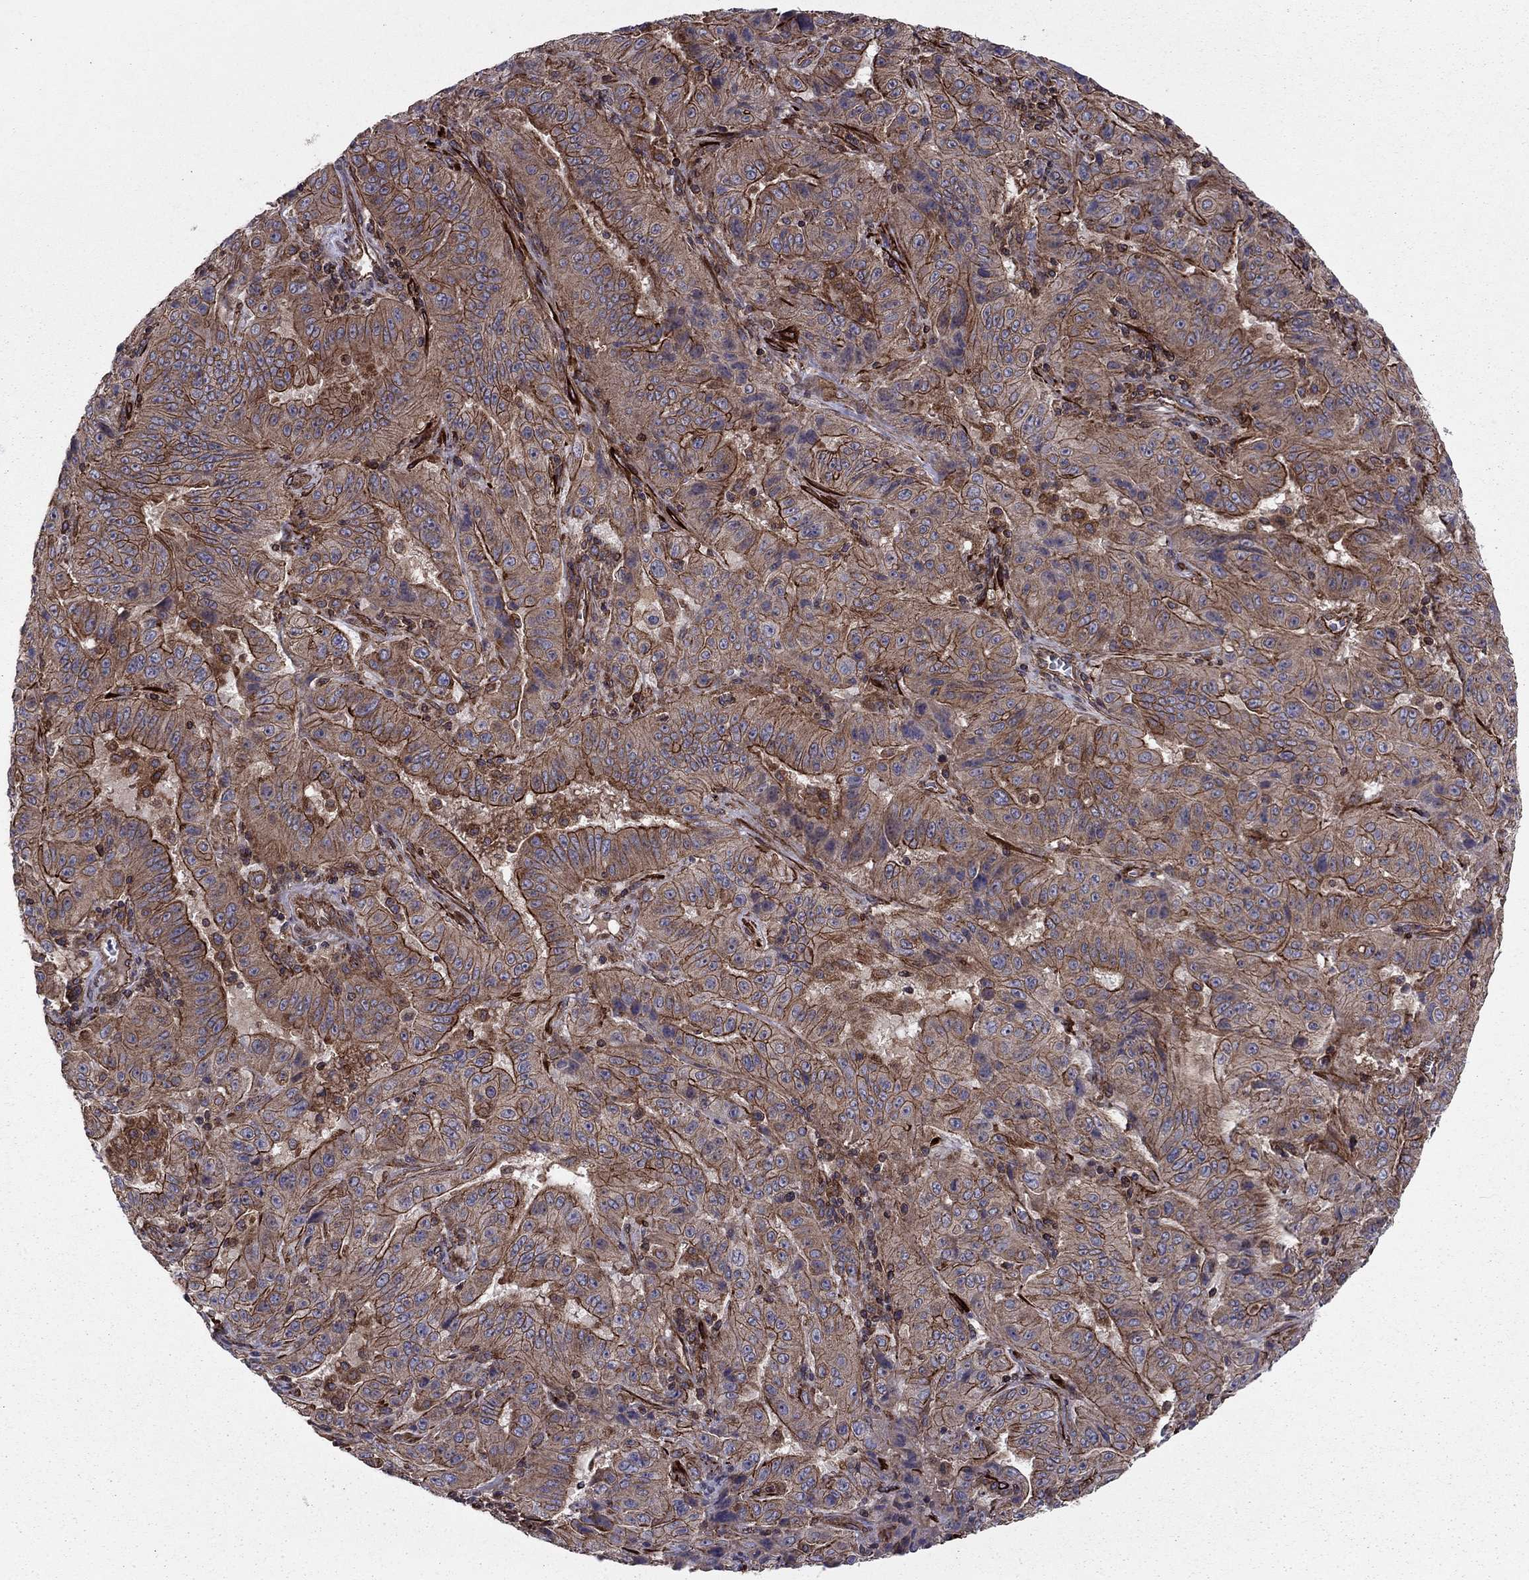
{"staining": {"intensity": "strong", "quantity": "25%-75%", "location": "cytoplasmic/membranous"}, "tissue": "pancreatic cancer", "cell_type": "Tumor cells", "image_type": "cancer", "snomed": [{"axis": "morphology", "description": "Adenocarcinoma, NOS"}, {"axis": "topography", "description": "Pancreas"}], "caption": "Strong cytoplasmic/membranous positivity is seen in about 25%-75% of tumor cells in pancreatic cancer. The staining was performed using DAB (3,3'-diaminobenzidine), with brown indicating positive protein expression. Nuclei are stained blue with hematoxylin.", "gene": "SHMT1", "patient": {"sex": "male", "age": 63}}